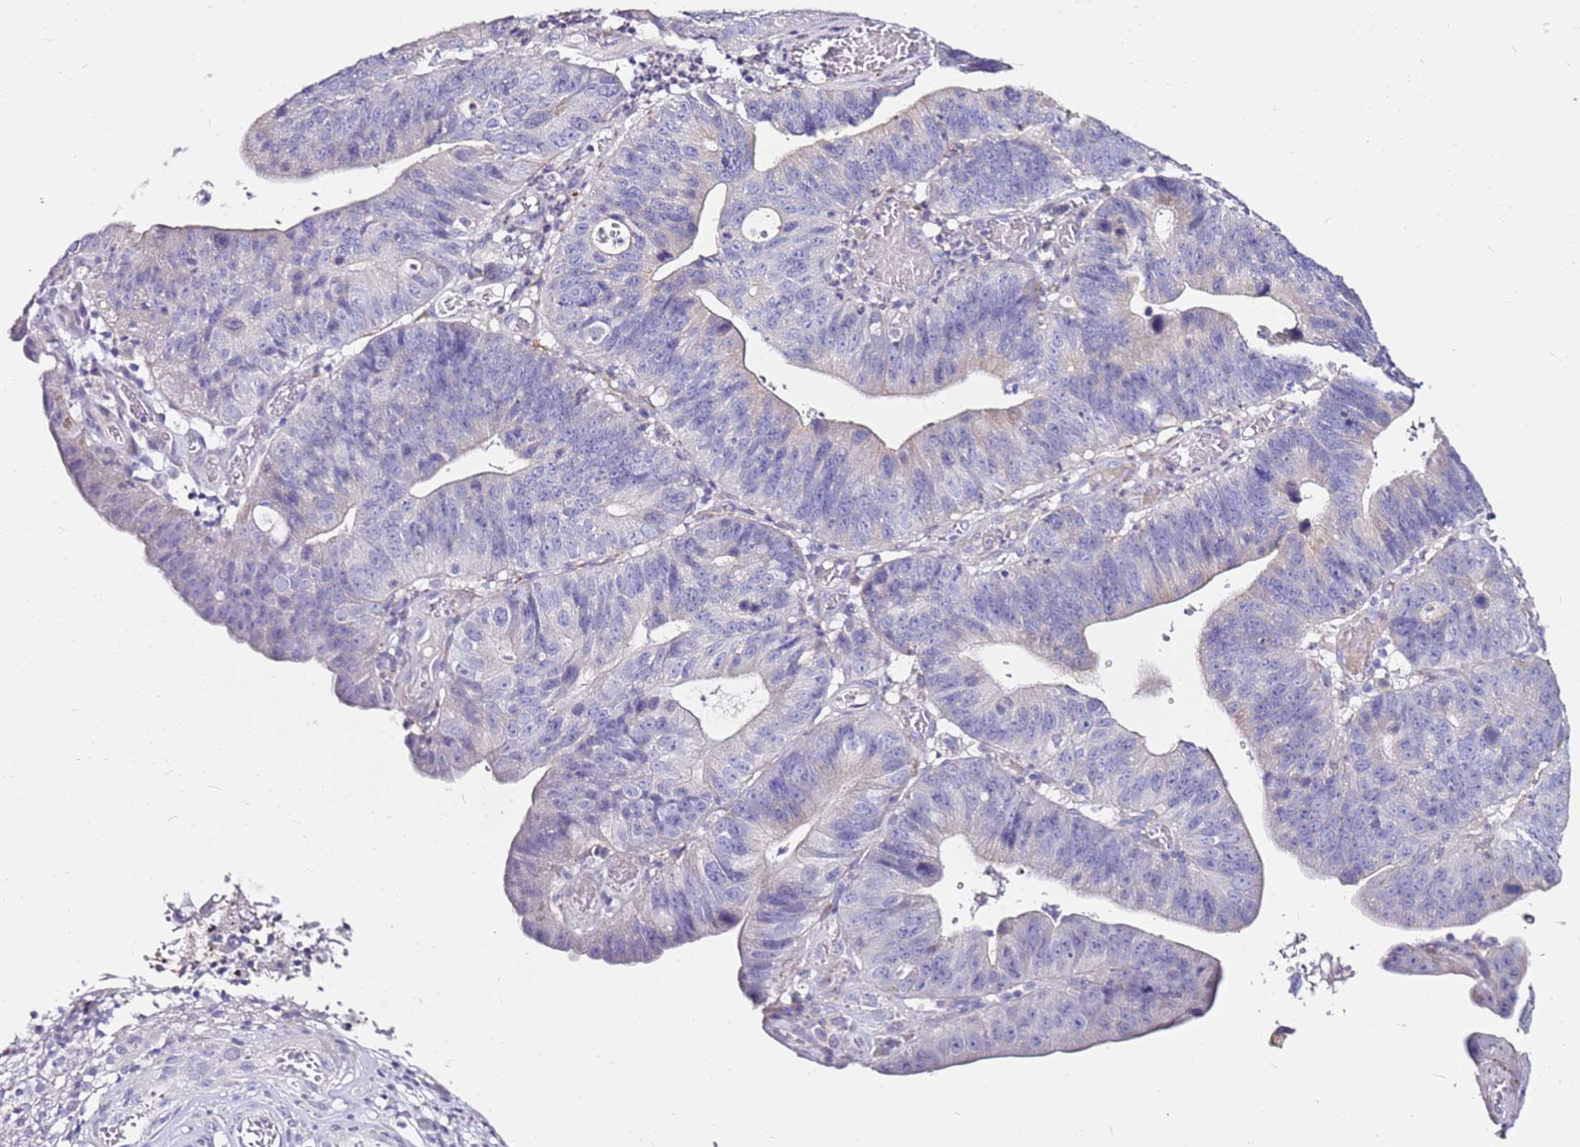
{"staining": {"intensity": "negative", "quantity": "none", "location": "none"}, "tissue": "stomach cancer", "cell_type": "Tumor cells", "image_type": "cancer", "snomed": [{"axis": "morphology", "description": "Adenocarcinoma, NOS"}, {"axis": "topography", "description": "Stomach"}], "caption": "This is an IHC photomicrograph of stomach cancer (adenocarcinoma). There is no staining in tumor cells.", "gene": "CASD1", "patient": {"sex": "male", "age": 59}}